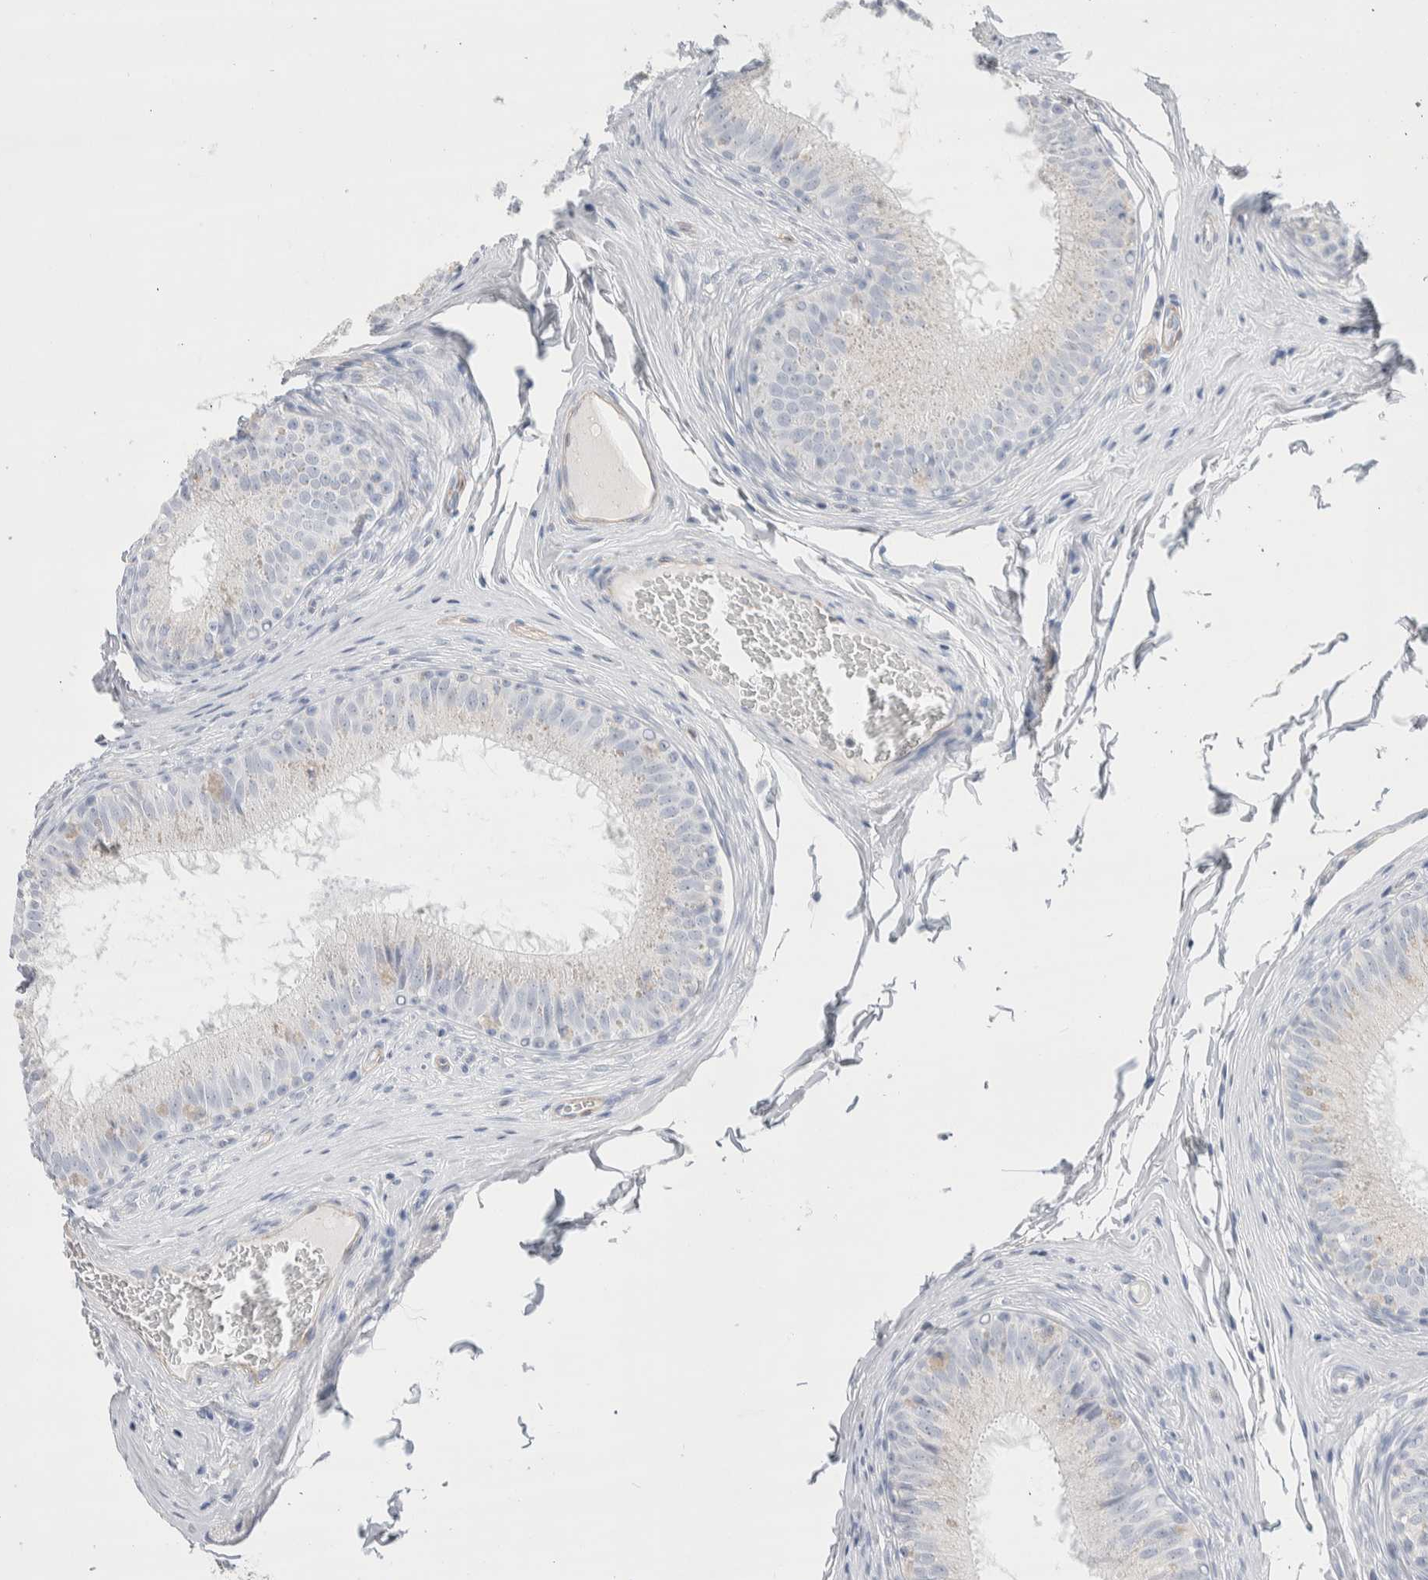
{"staining": {"intensity": "negative", "quantity": "none", "location": "none"}, "tissue": "epididymis", "cell_type": "Glandular cells", "image_type": "normal", "snomed": [{"axis": "morphology", "description": "Normal tissue, NOS"}, {"axis": "topography", "description": "Epididymis"}], "caption": "A histopathology image of human epididymis is negative for staining in glandular cells. The staining is performed using DAB brown chromogen with nuclei counter-stained in using hematoxylin.", "gene": "SEPTIN4", "patient": {"sex": "male", "age": 32}}